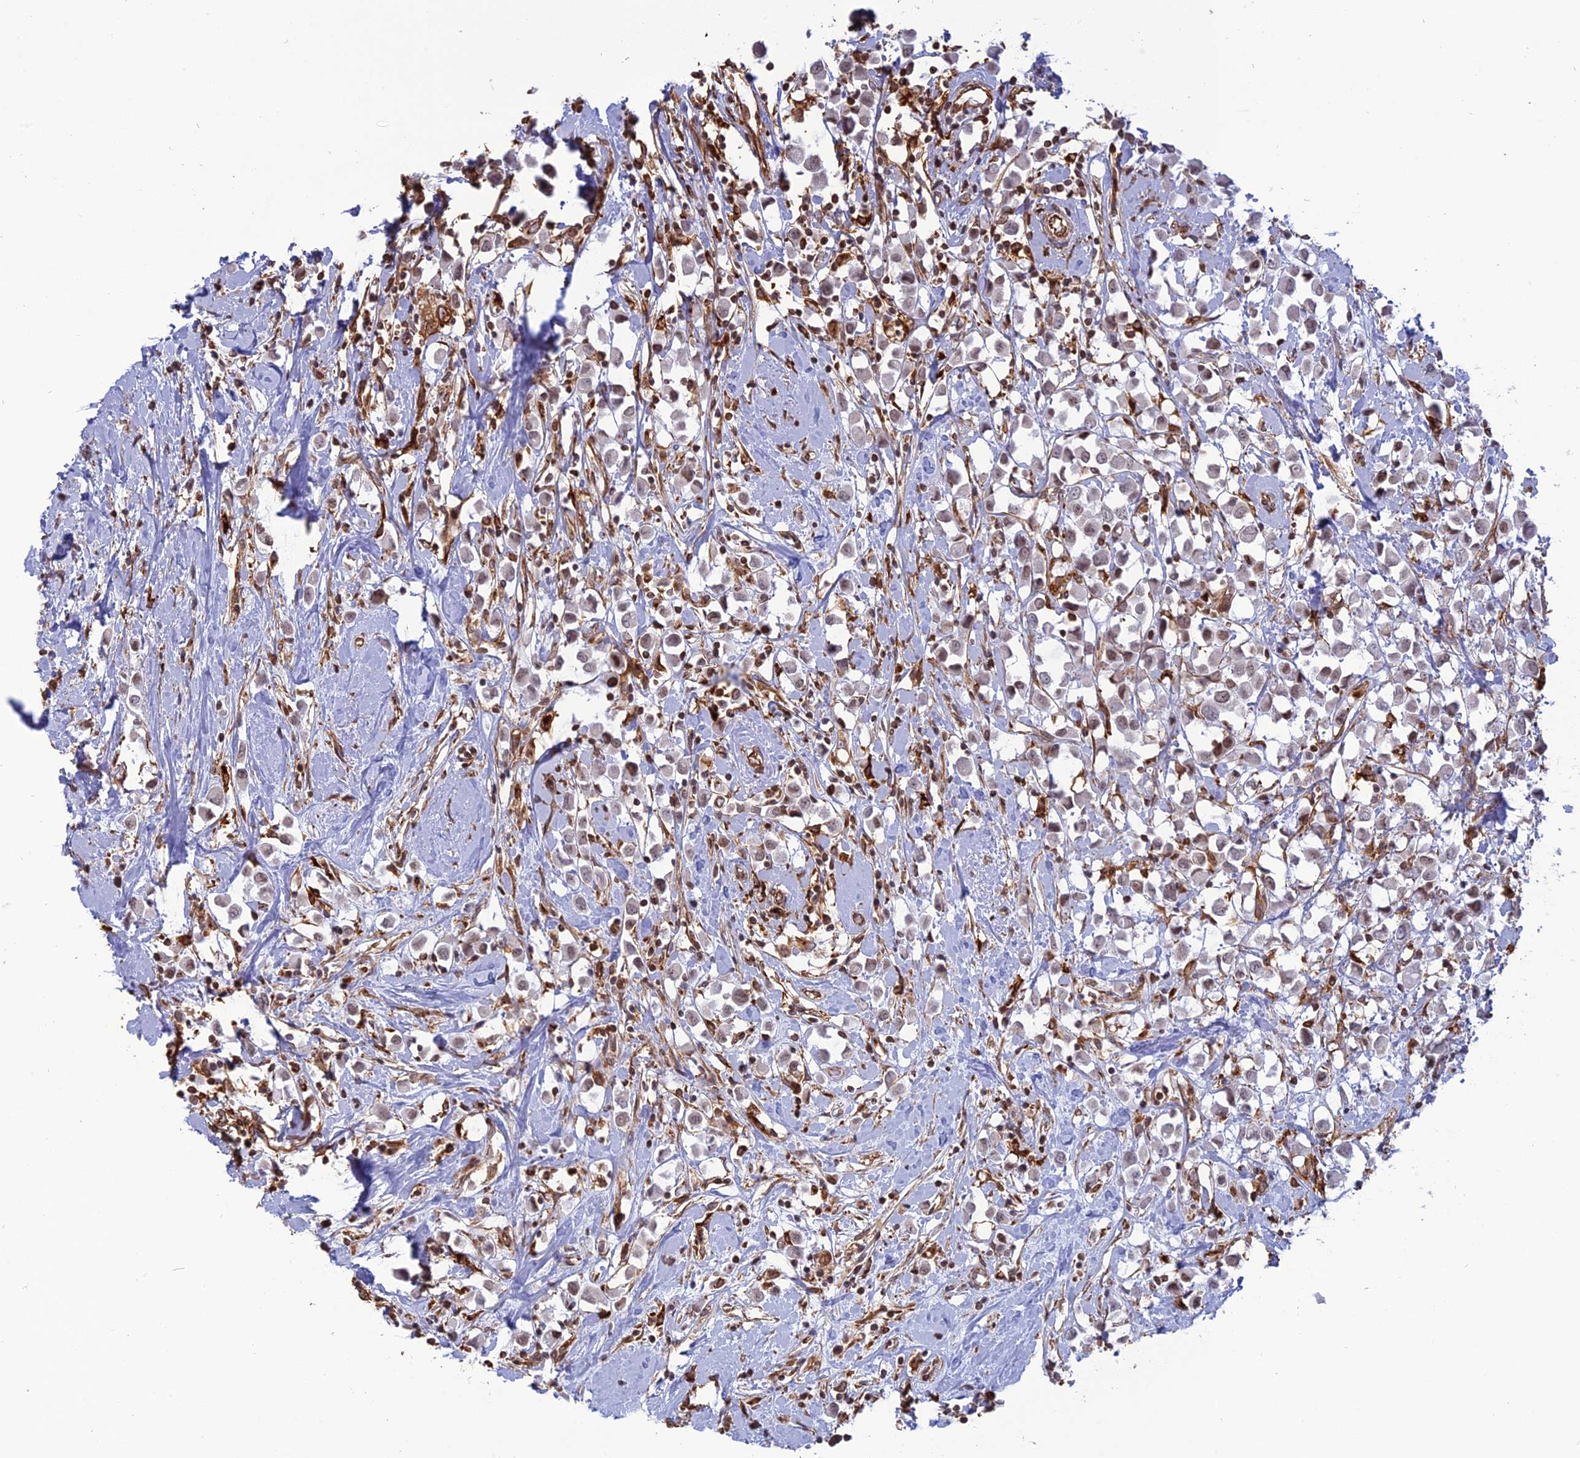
{"staining": {"intensity": "negative", "quantity": "none", "location": "none"}, "tissue": "breast cancer", "cell_type": "Tumor cells", "image_type": "cancer", "snomed": [{"axis": "morphology", "description": "Duct carcinoma"}, {"axis": "topography", "description": "Breast"}], "caption": "High magnification brightfield microscopy of breast cancer stained with DAB (3,3'-diaminobenzidine) (brown) and counterstained with hematoxylin (blue): tumor cells show no significant positivity.", "gene": "APOBR", "patient": {"sex": "female", "age": 61}}